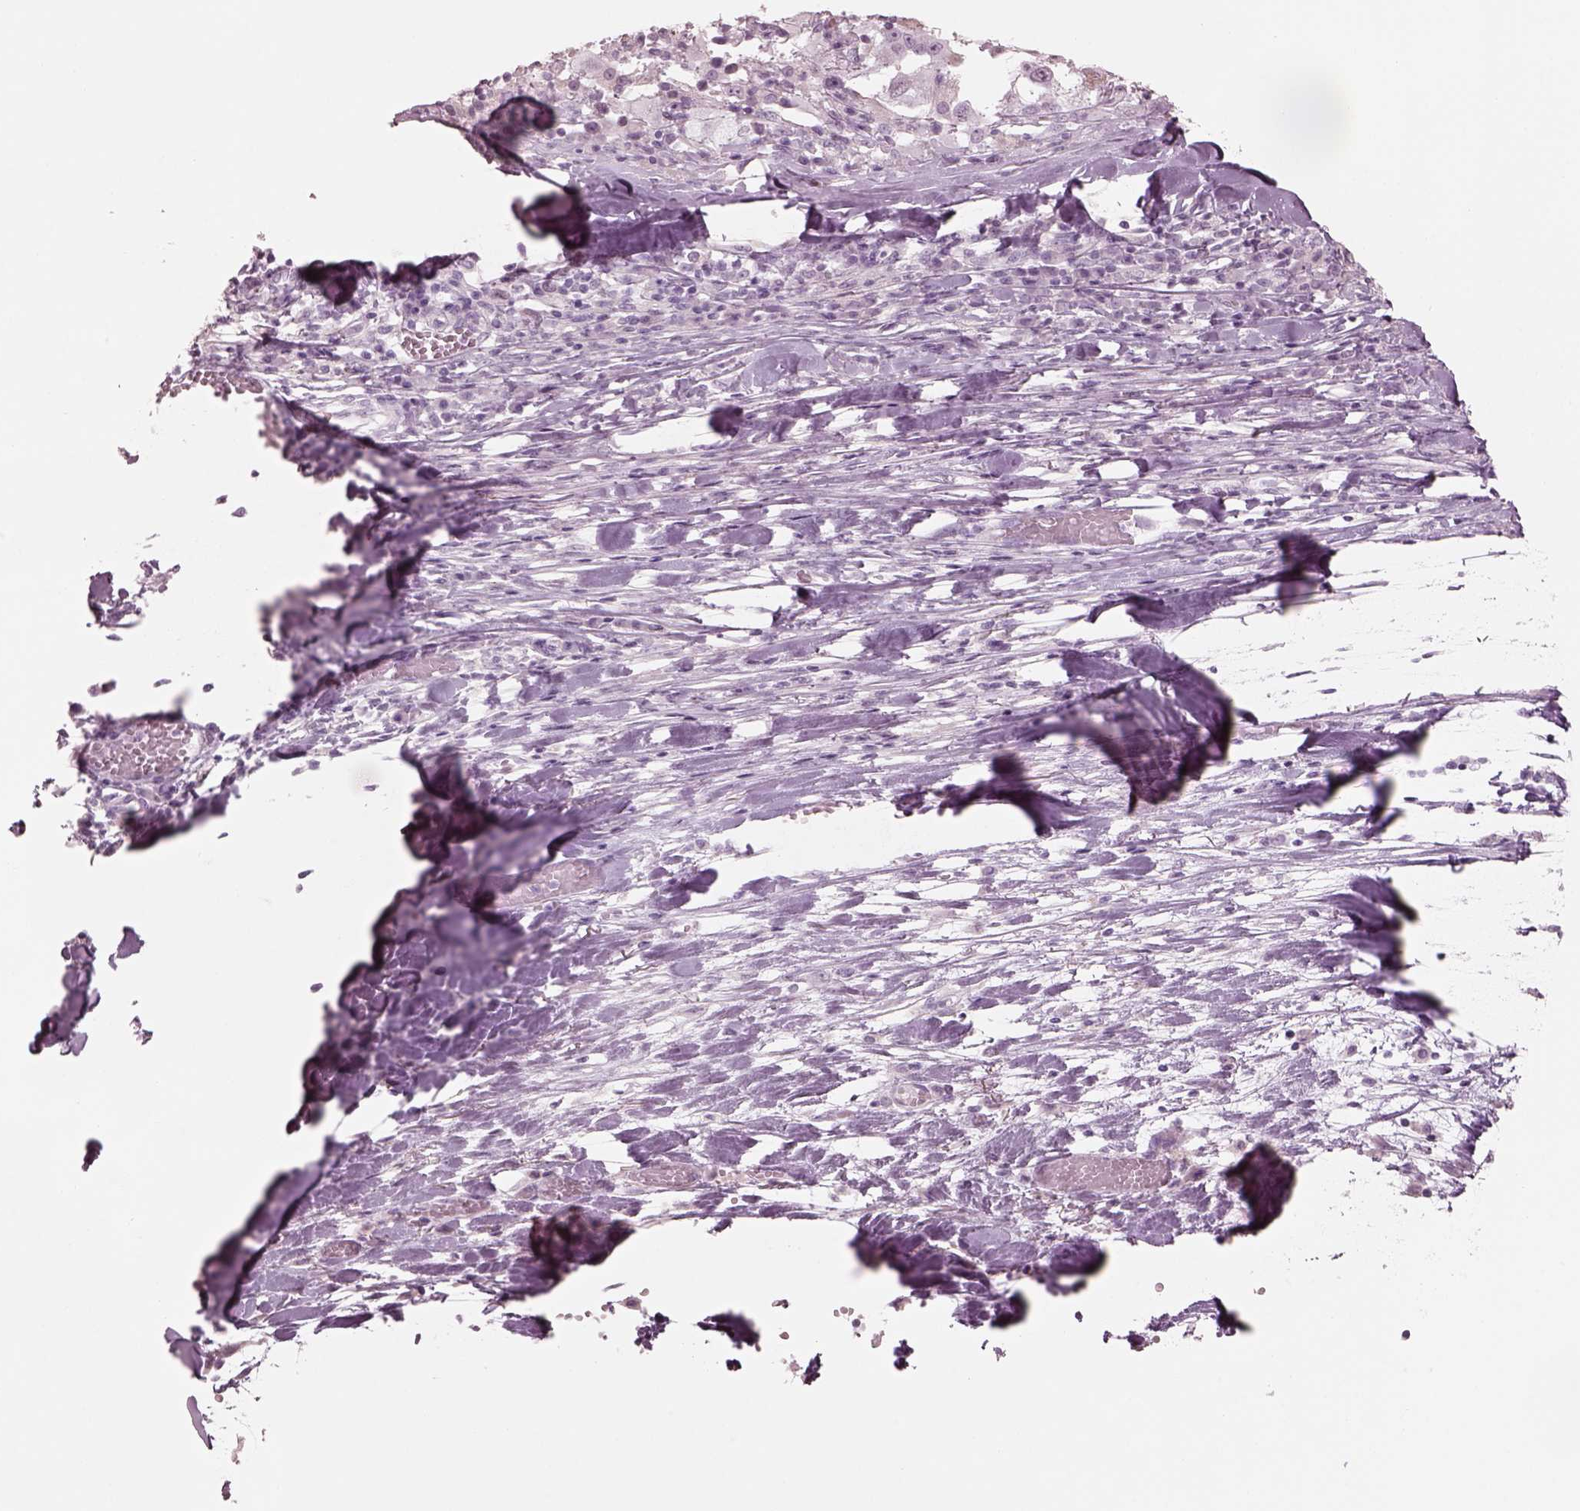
{"staining": {"intensity": "negative", "quantity": "none", "location": "none"}, "tissue": "melanoma", "cell_type": "Tumor cells", "image_type": "cancer", "snomed": [{"axis": "morphology", "description": "Malignant melanoma, Metastatic site"}, {"axis": "topography", "description": "Lymph node"}], "caption": "Malignant melanoma (metastatic site) was stained to show a protein in brown. There is no significant staining in tumor cells.", "gene": "KRTAP24-1", "patient": {"sex": "male", "age": 50}}